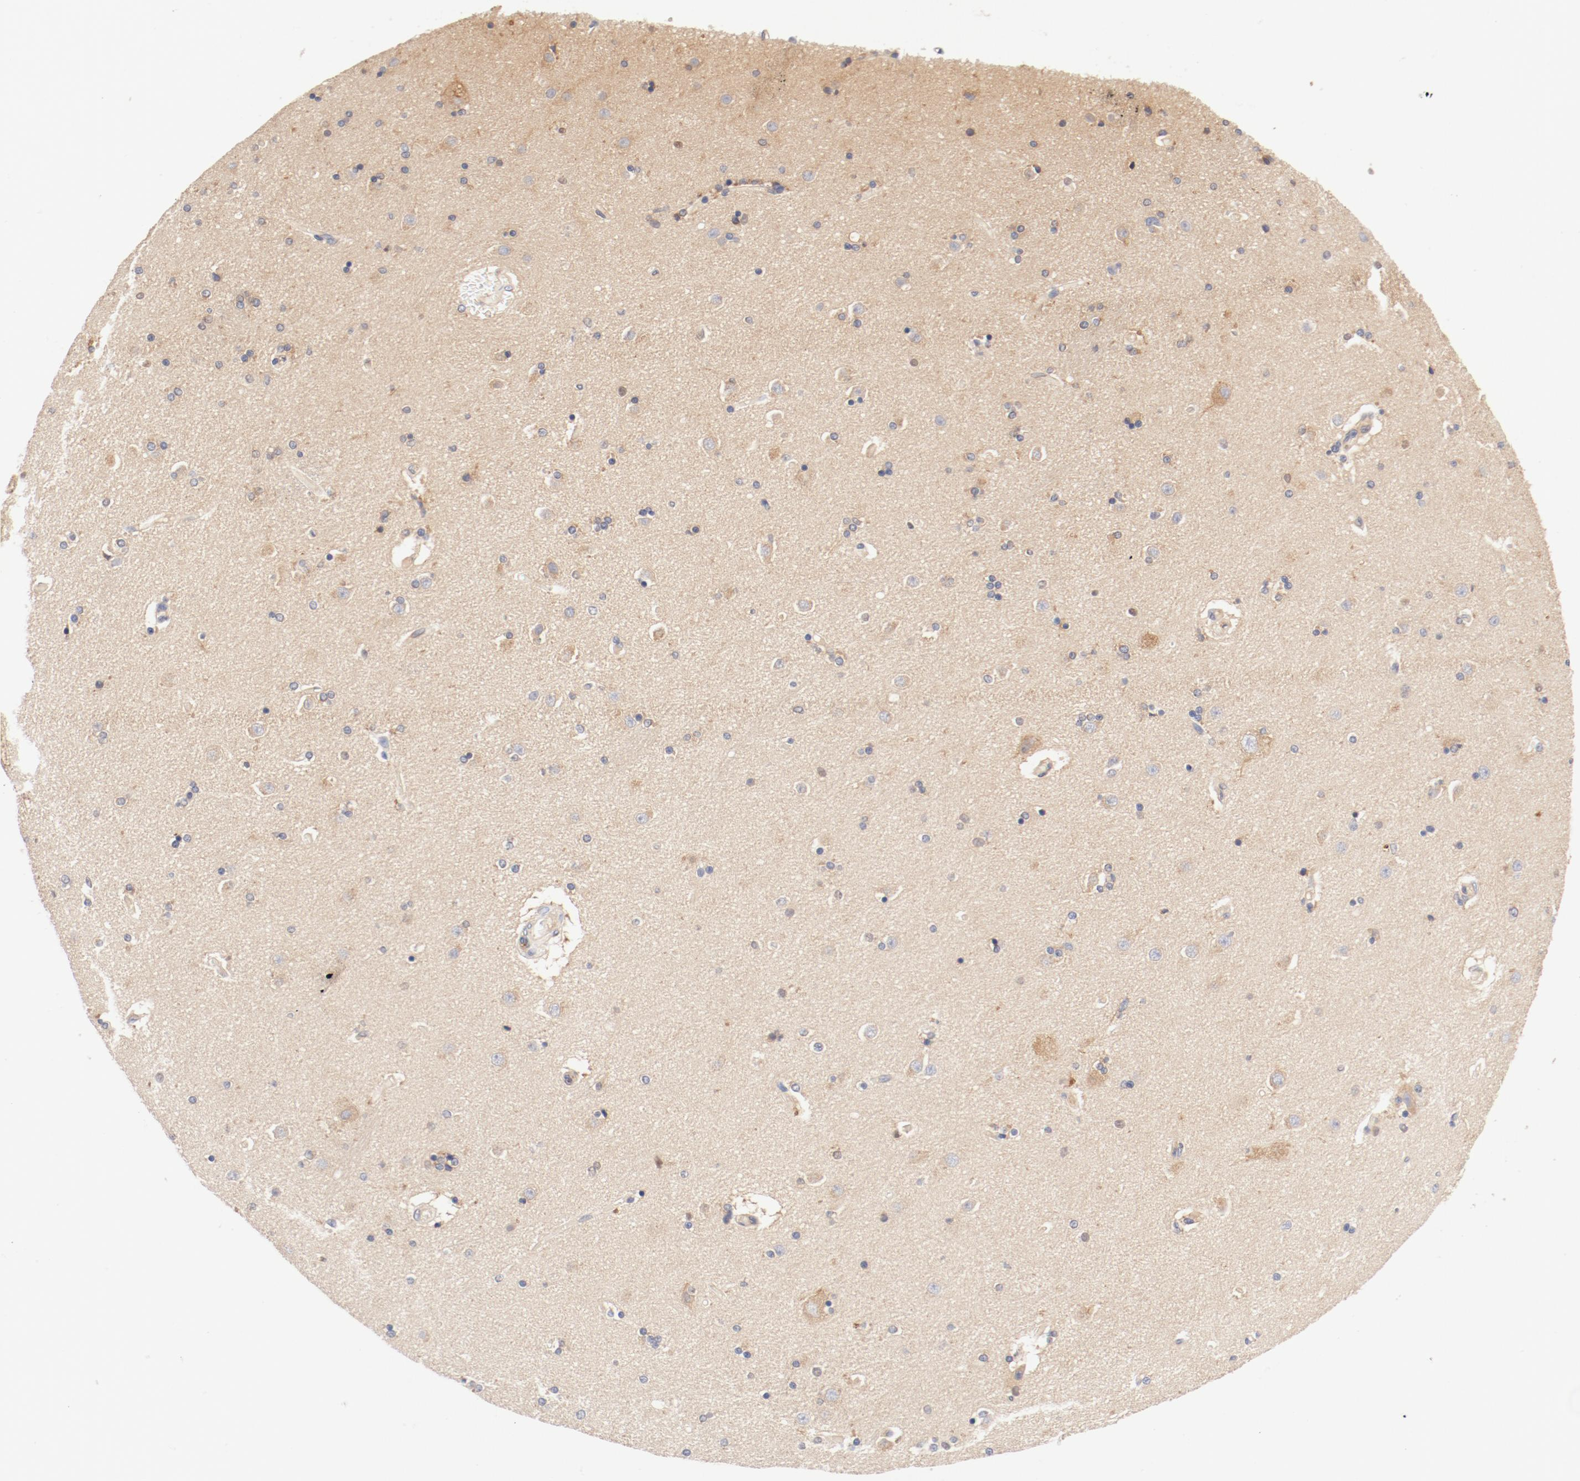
{"staining": {"intensity": "weak", "quantity": "<25%", "location": "cytoplasmic/membranous"}, "tissue": "caudate", "cell_type": "Glial cells", "image_type": "normal", "snomed": [{"axis": "morphology", "description": "Normal tissue, NOS"}, {"axis": "topography", "description": "Lateral ventricle wall"}], "caption": "This image is of unremarkable caudate stained with immunohistochemistry (IHC) to label a protein in brown with the nuclei are counter-stained blue. There is no expression in glial cells. (DAB (3,3'-diaminobenzidine) immunohistochemistry (IHC), high magnification).", "gene": "DYNC1H1", "patient": {"sex": "female", "age": 54}}